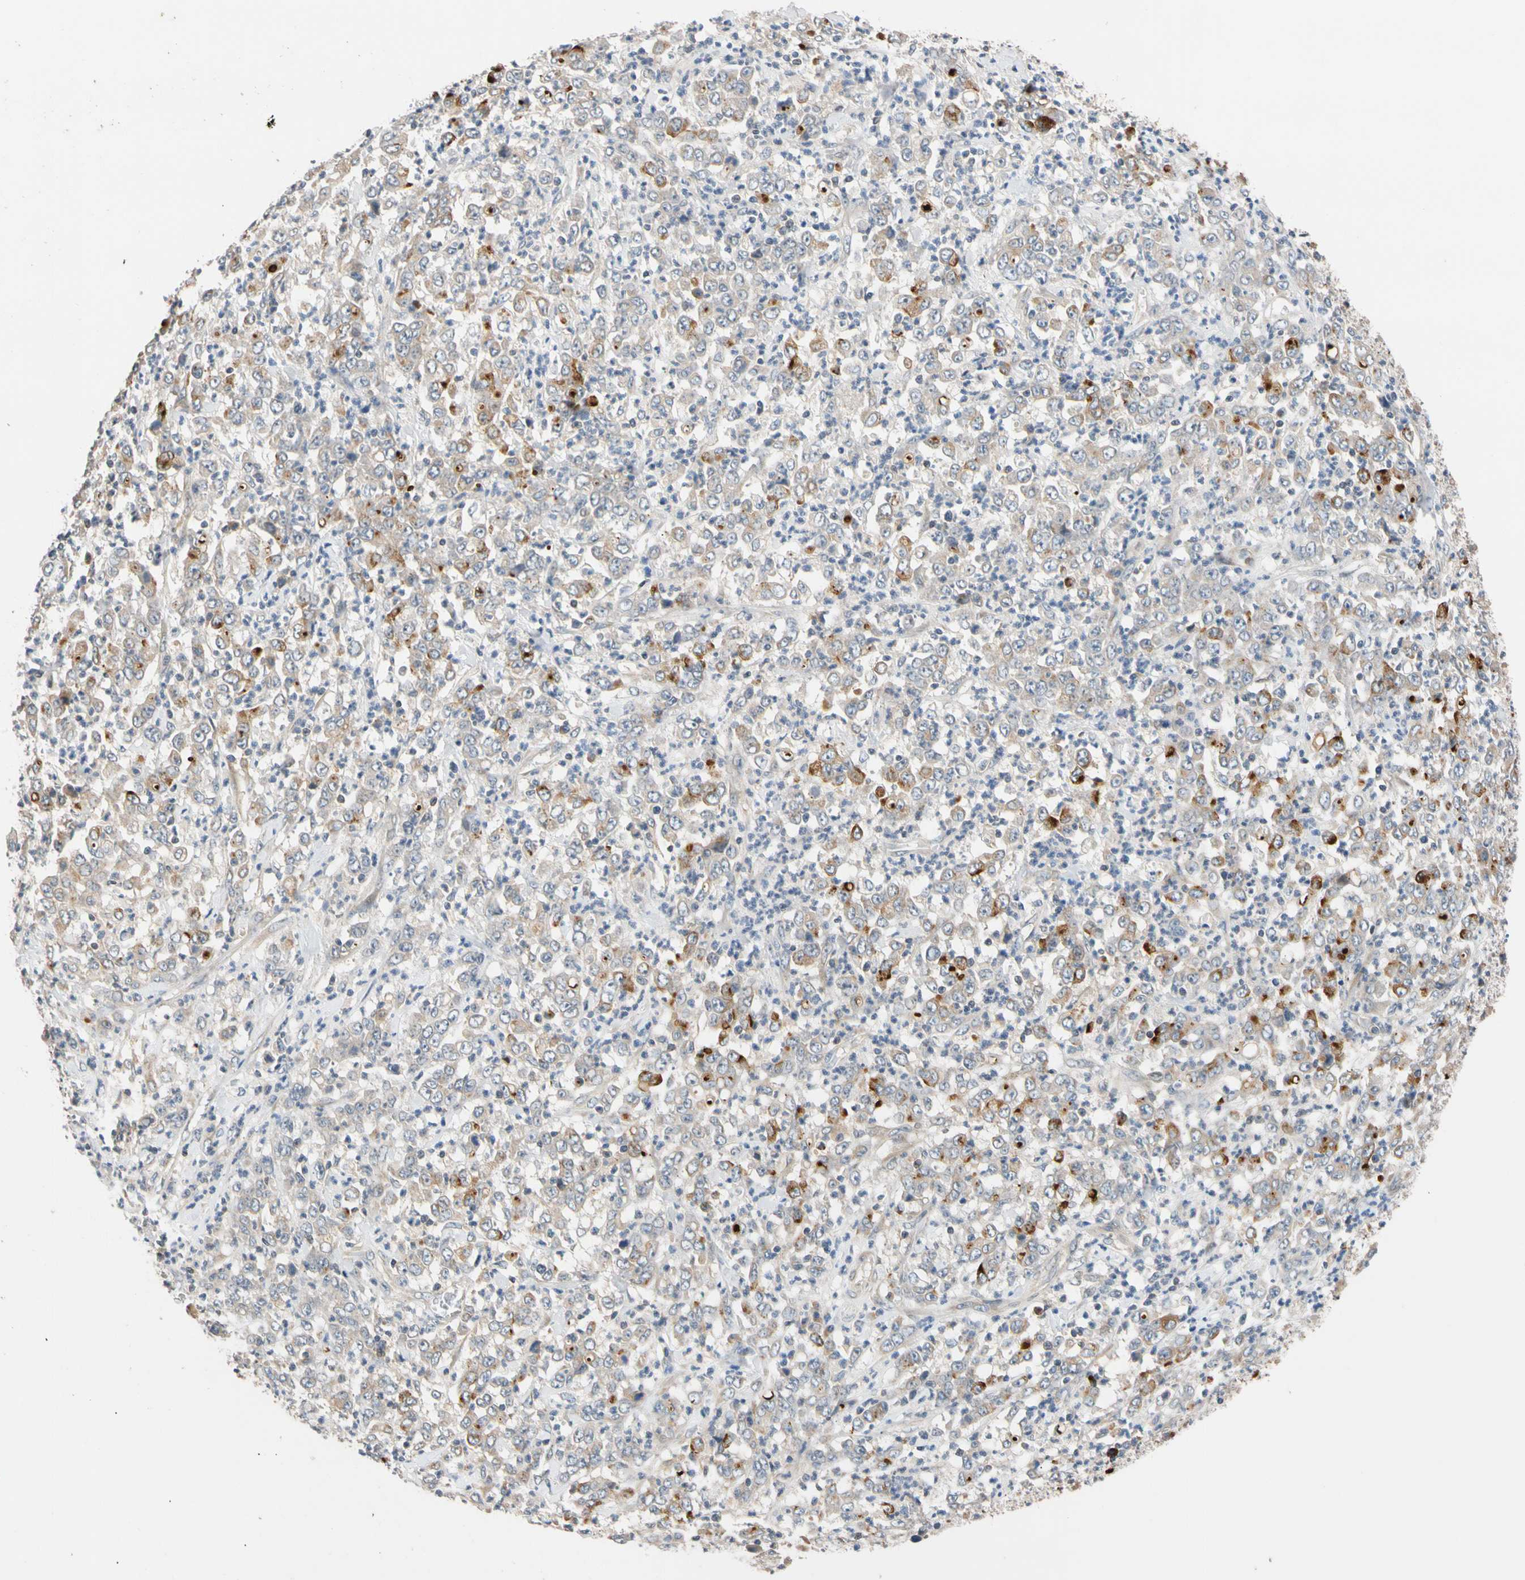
{"staining": {"intensity": "strong", "quantity": "<25%", "location": "cytoplasmic/membranous"}, "tissue": "stomach cancer", "cell_type": "Tumor cells", "image_type": "cancer", "snomed": [{"axis": "morphology", "description": "Adenocarcinoma, NOS"}, {"axis": "topography", "description": "Stomach, lower"}], "caption": "Immunohistochemical staining of human adenocarcinoma (stomach) displays strong cytoplasmic/membranous protein expression in about <25% of tumor cells. (brown staining indicates protein expression, while blue staining denotes nuclei).", "gene": "CNST", "patient": {"sex": "female", "age": 71}}